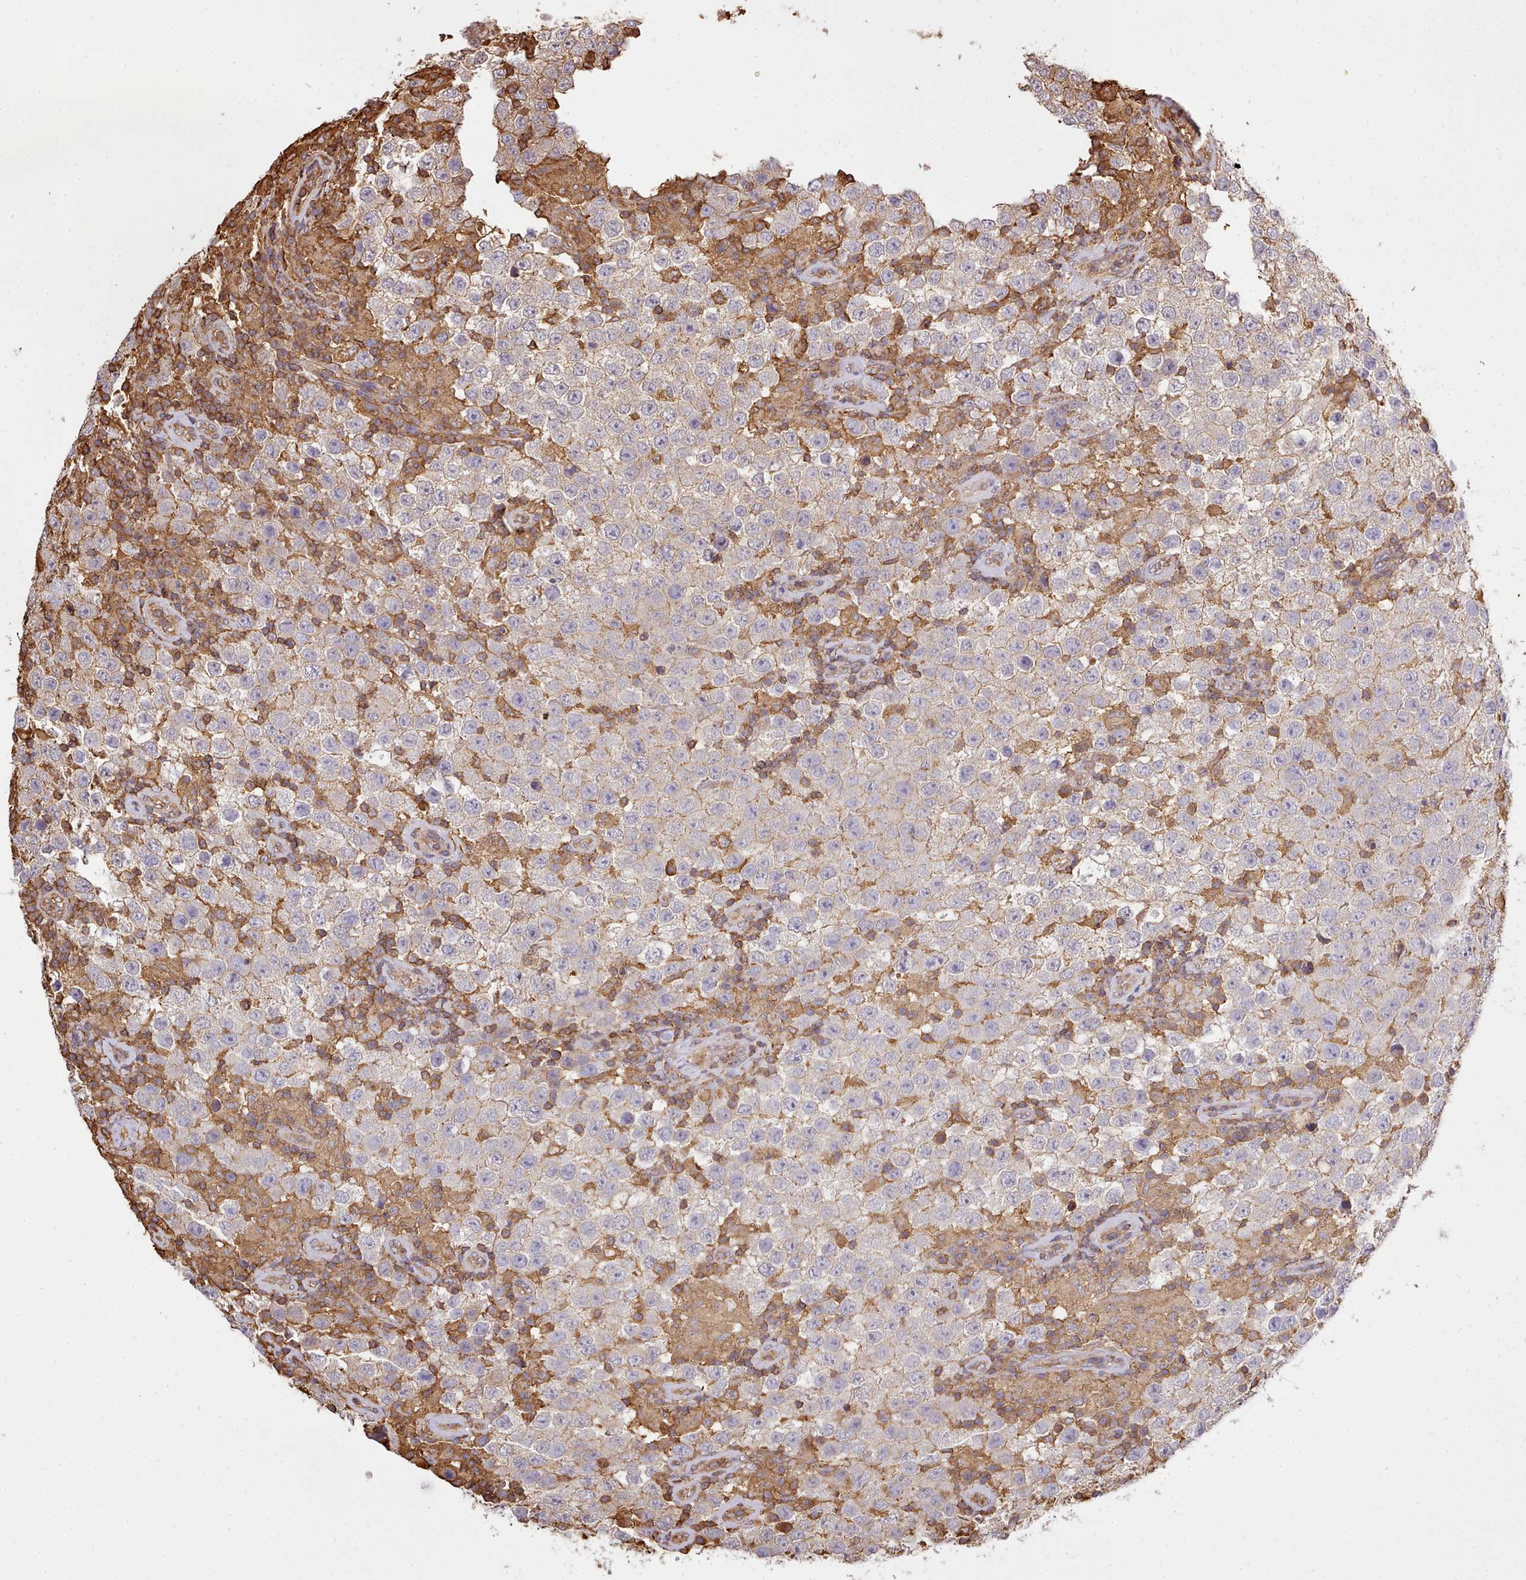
{"staining": {"intensity": "weak", "quantity": "25%-75%", "location": "cytoplasmic/membranous"}, "tissue": "testis cancer", "cell_type": "Tumor cells", "image_type": "cancer", "snomed": [{"axis": "morphology", "description": "Normal tissue, NOS"}, {"axis": "morphology", "description": "Urothelial carcinoma, High grade"}, {"axis": "morphology", "description": "Seminoma, NOS"}, {"axis": "morphology", "description": "Carcinoma, Embryonal, NOS"}, {"axis": "topography", "description": "Urinary bladder"}, {"axis": "topography", "description": "Testis"}], "caption": "Immunohistochemistry (IHC) staining of testis seminoma, which exhibits low levels of weak cytoplasmic/membranous staining in approximately 25%-75% of tumor cells indicating weak cytoplasmic/membranous protein expression. The staining was performed using DAB (3,3'-diaminobenzidine) (brown) for protein detection and nuclei were counterstained in hematoxylin (blue).", "gene": "CAPZA1", "patient": {"sex": "male", "age": 41}}